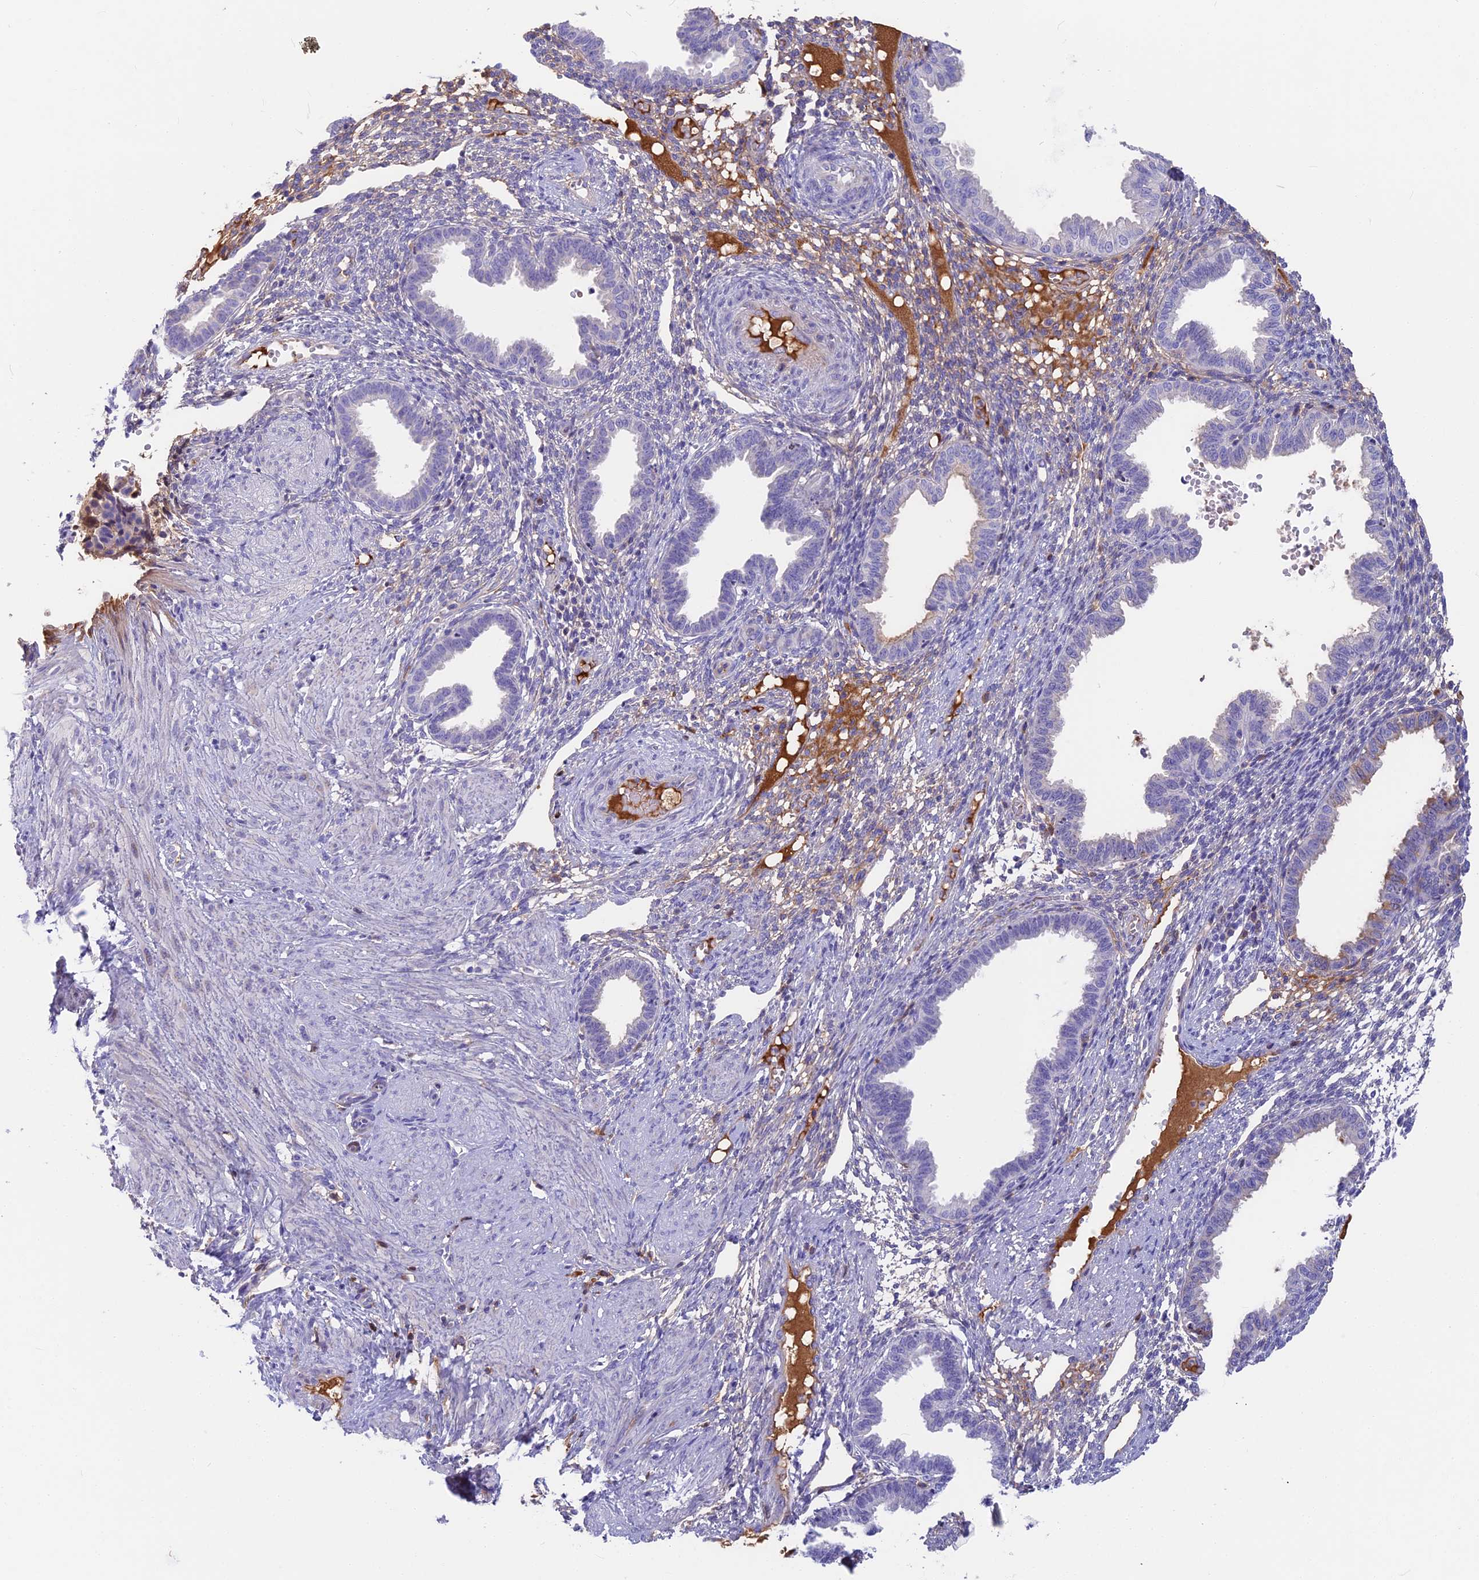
{"staining": {"intensity": "negative", "quantity": "none", "location": "none"}, "tissue": "endometrium", "cell_type": "Cells in endometrial stroma", "image_type": "normal", "snomed": [{"axis": "morphology", "description": "Normal tissue, NOS"}, {"axis": "topography", "description": "Endometrium"}], "caption": "IHC micrograph of benign endometrium stained for a protein (brown), which demonstrates no staining in cells in endometrial stroma. (DAB (3,3'-diaminobenzidine) immunohistochemistry (IHC), high magnification).", "gene": "SNAP91", "patient": {"sex": "female", "age": 33}}